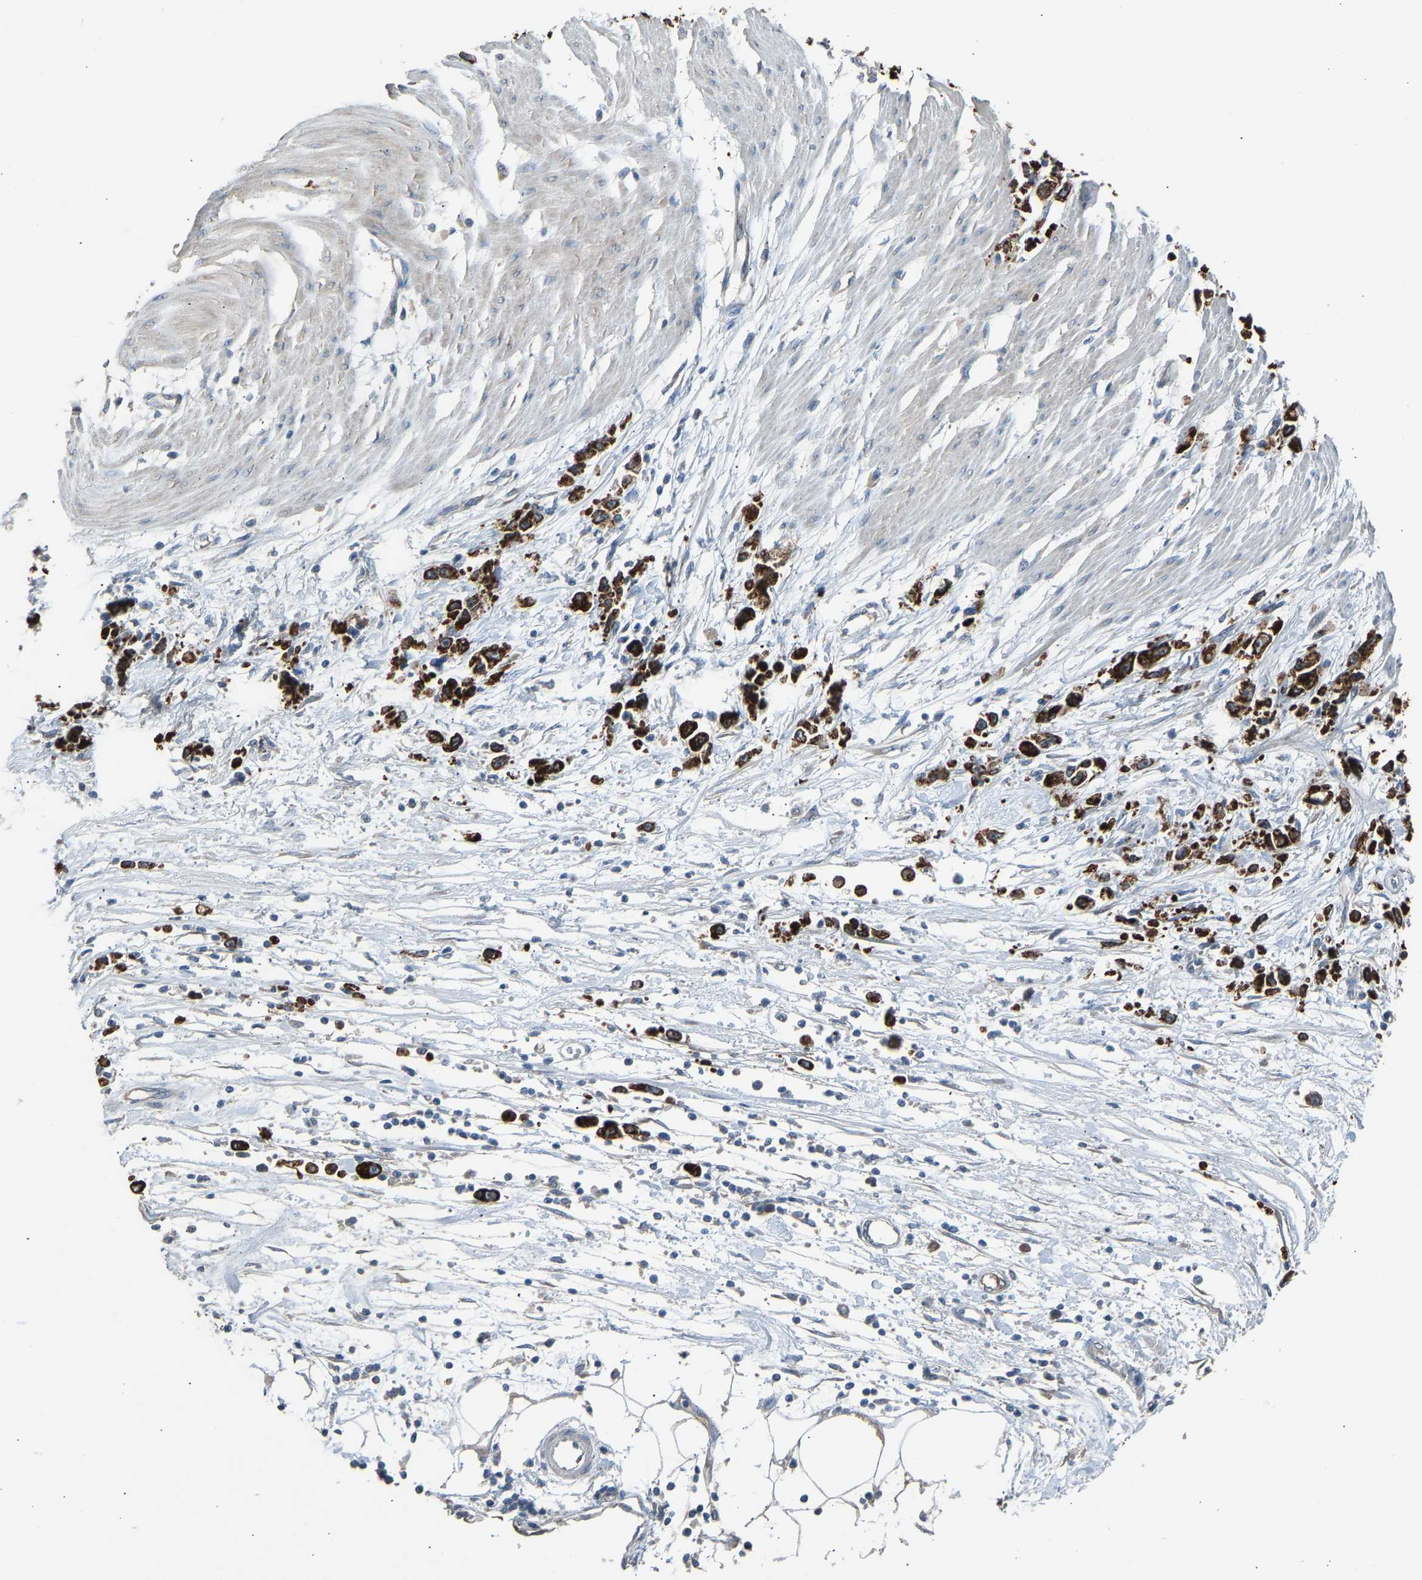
{"staining": {"intensity": "strong", "quantity": ">75%", "location": "cytoplasmic/membranous"}, "tissue": "stomach cancer", "cell_type": "Tumor cells", "image_type": "cancer", "snomed": [{"axis": "morphology", "description": "Adenocarcinoma, NOS"}, {"axis": "topography", "description": "Stomach"}], "caption": "Stomach adenocarcinoma stained with a protein marker shows strong staining in tumor cells.", "gene": "TGFBR3", "patient": {"sex": "female", "age": 59}}